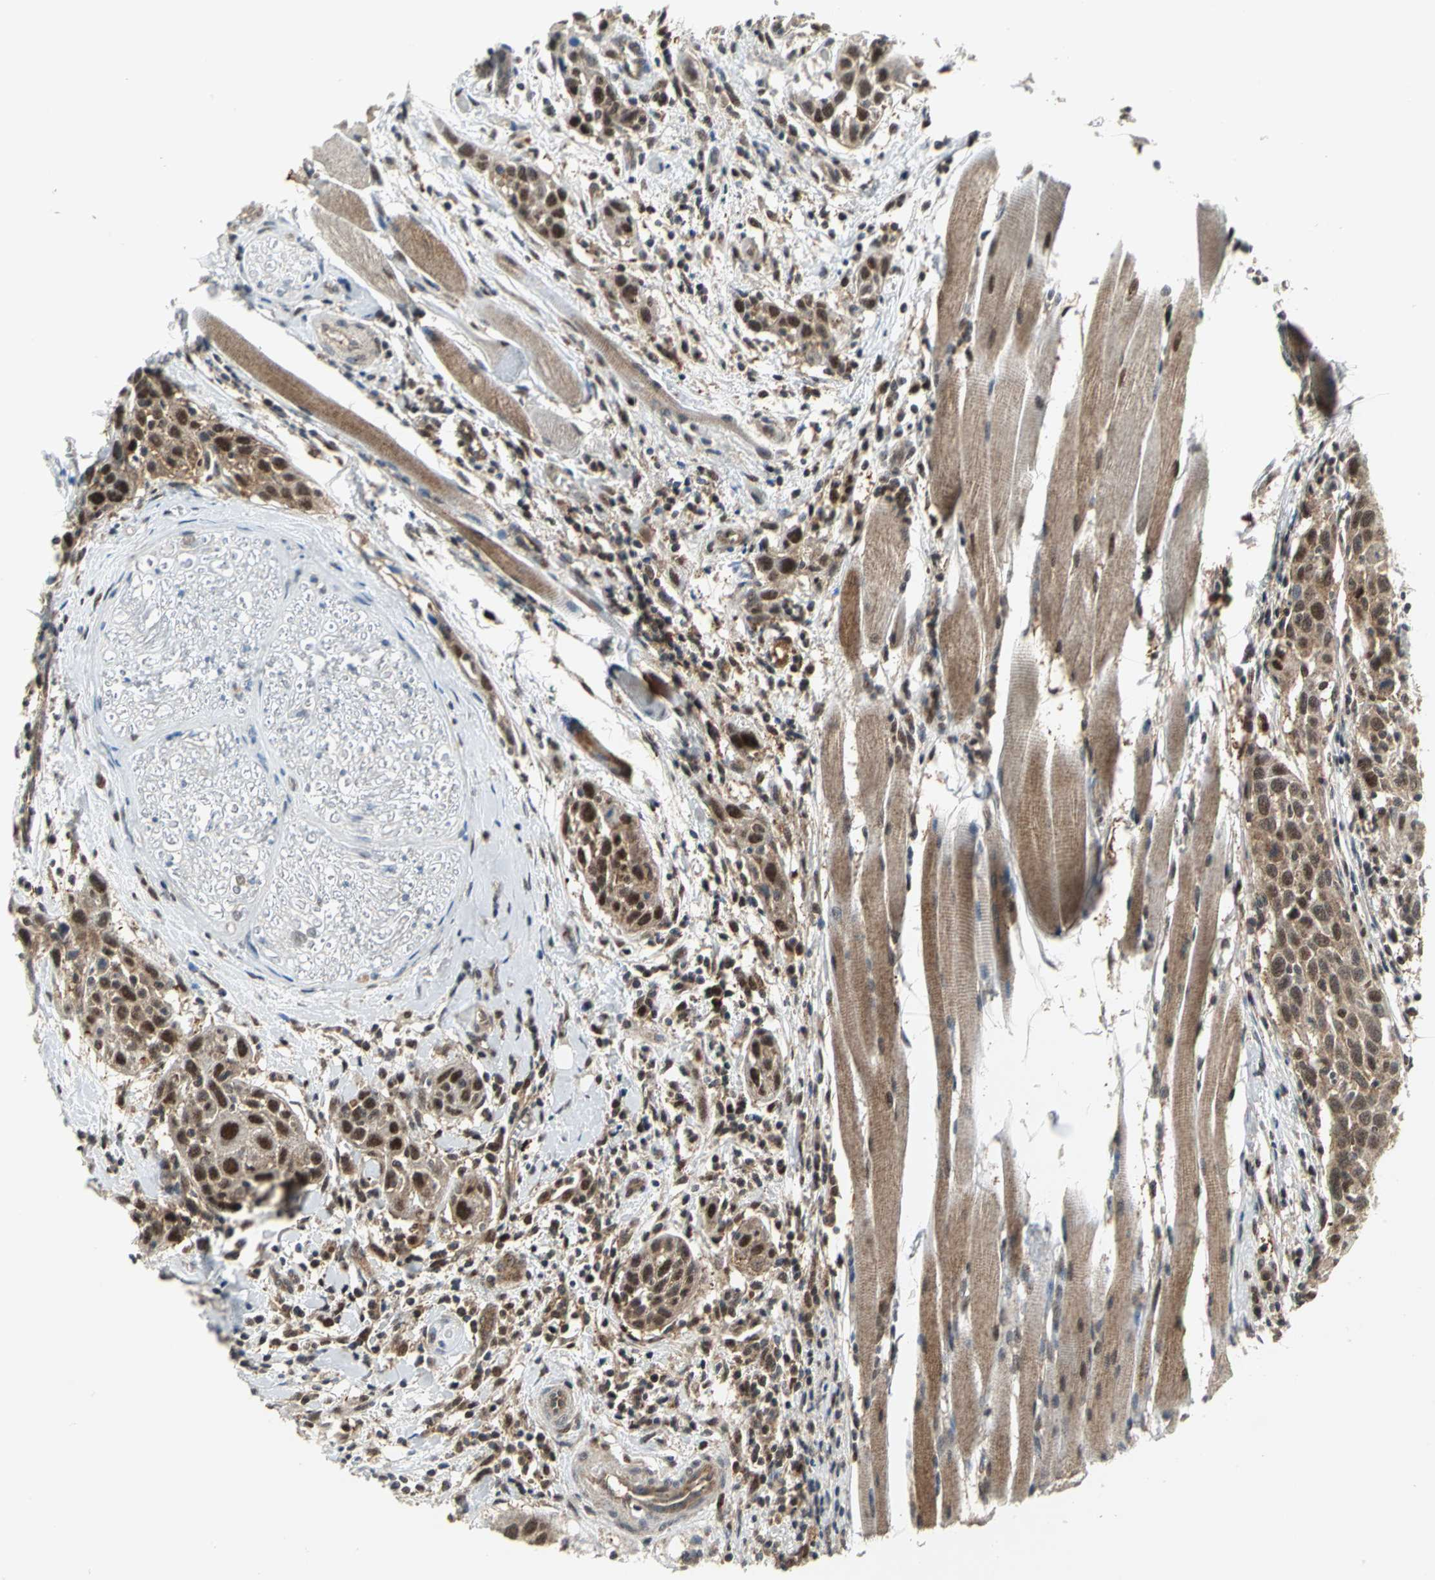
{"staining": {"intensity": "strong", "quantity": ">75%", "location": "nuclear"}, "tissue": "head and neck cancer", "cell_type": "Tumor cells", "image_type": "cancer", "snomed": [{"axis": "morphology", "description": "Normal tissue, NOS"}, {"axis": "morphology", "description": "Squamous cell carcinoma, NOS"}, {"axis": "topography", "description": "Oral tissue"}, {"axis": "topography", "description": "Head-Neck"}], "caption": "This micrograph displays immunohistochemistry (IHC) staining of squamous cell carcinoma (head and neck), with high strong nuclear expression in approximately >75% of tumor cells.", "gene": "PSMA4", "patient": {"sex": "female", "age": 50}}